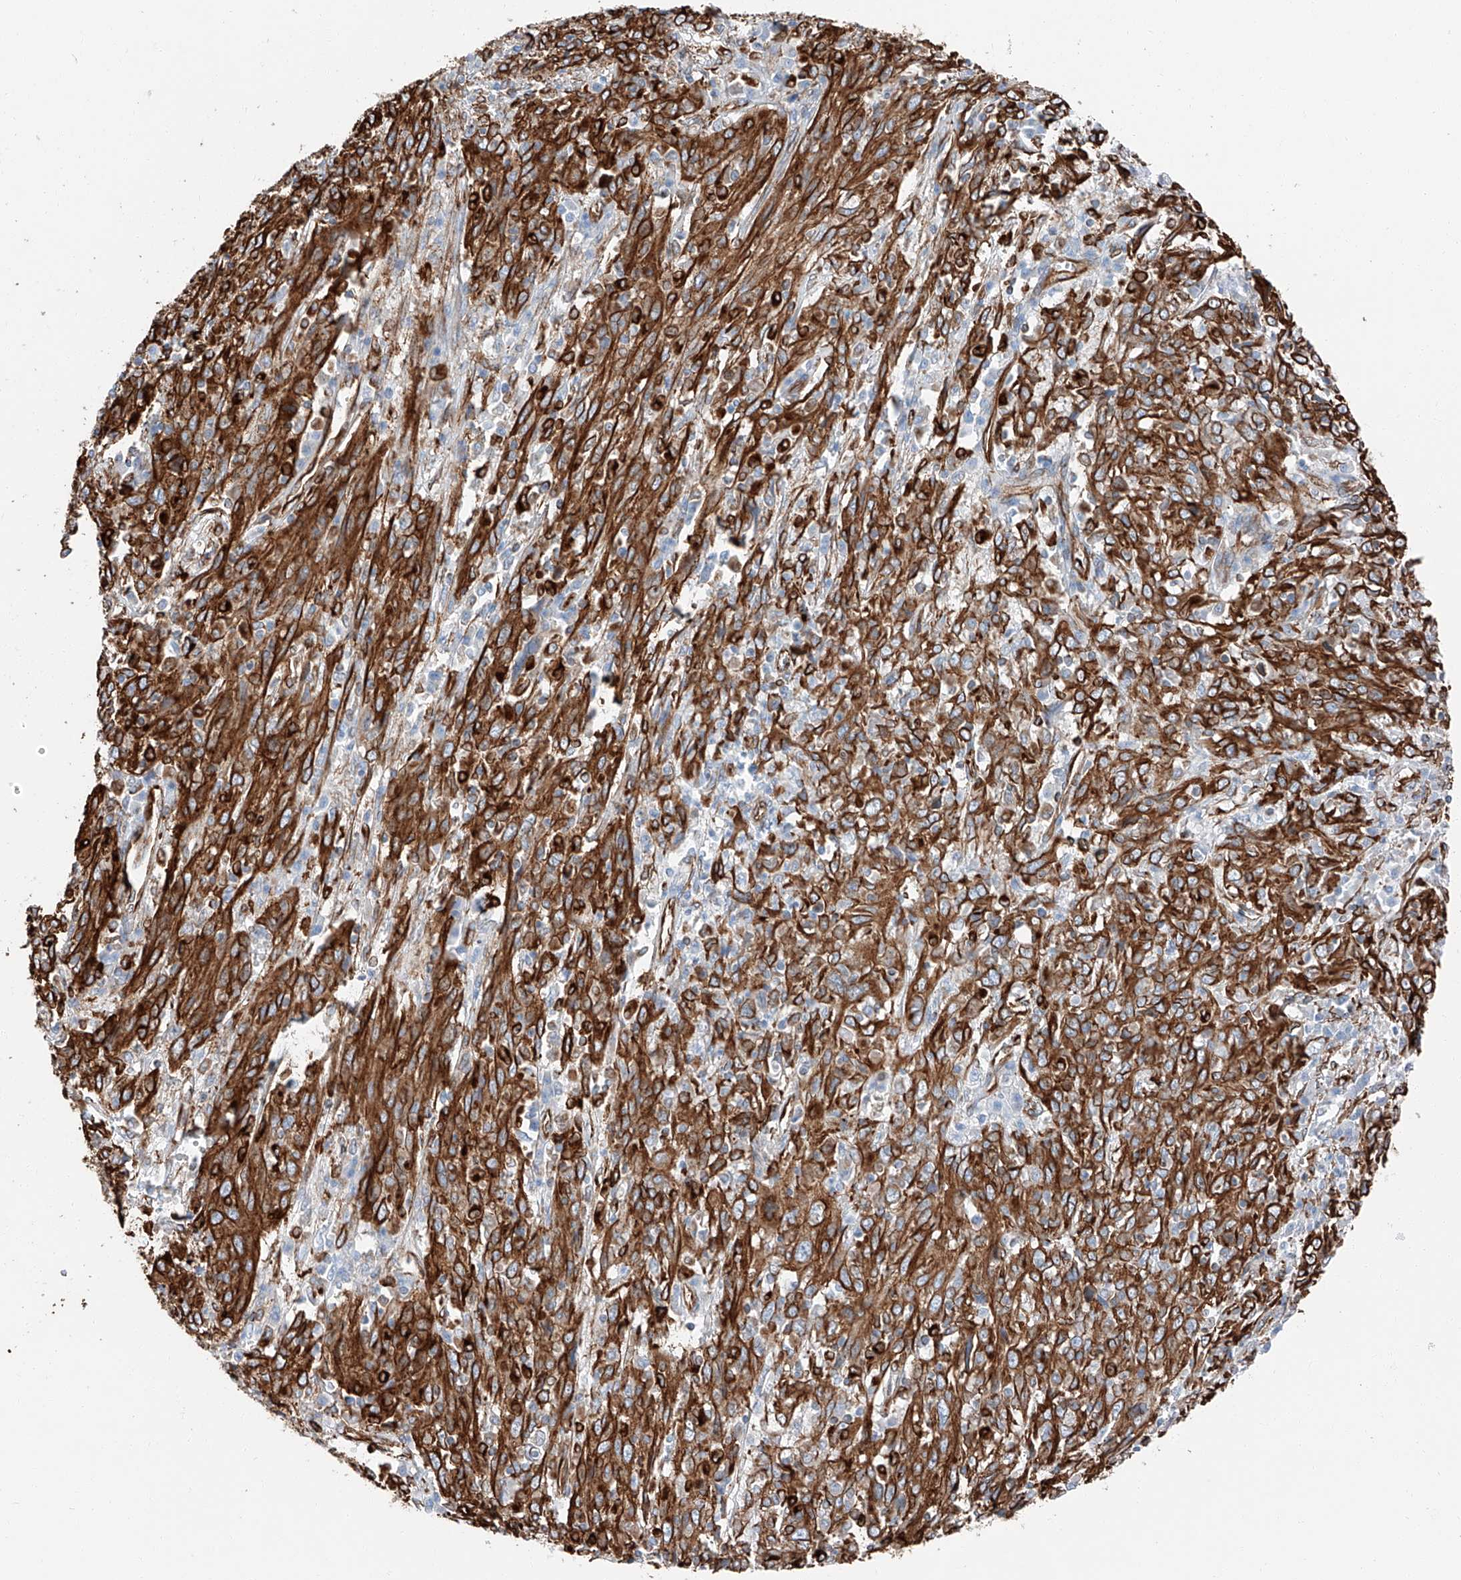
{"staining": {"intensity": "strong", "quantity": ">75%", "location": "cytoplasmic/membranous"}, "tissue": "cervical cancer", "cell_type": "Tumor cells", "image_type": "cancer", "snomed": [{"axis": "morphology", "description": "Squamous cell carcinoma, NOS"}, {"axis": "topography", "description": "Cervix"}], "caption": "Immunohistochemistry (IHC) micrograph of human squamous cell carcinoma (cervical) stained for a protein (brown), which shows high levels of strong cytoplasmic/membranous positivity in approximately >75% of tumor cells.", "gene": "ZNF804A", "patient": {"sex": "female", "age": 46}}